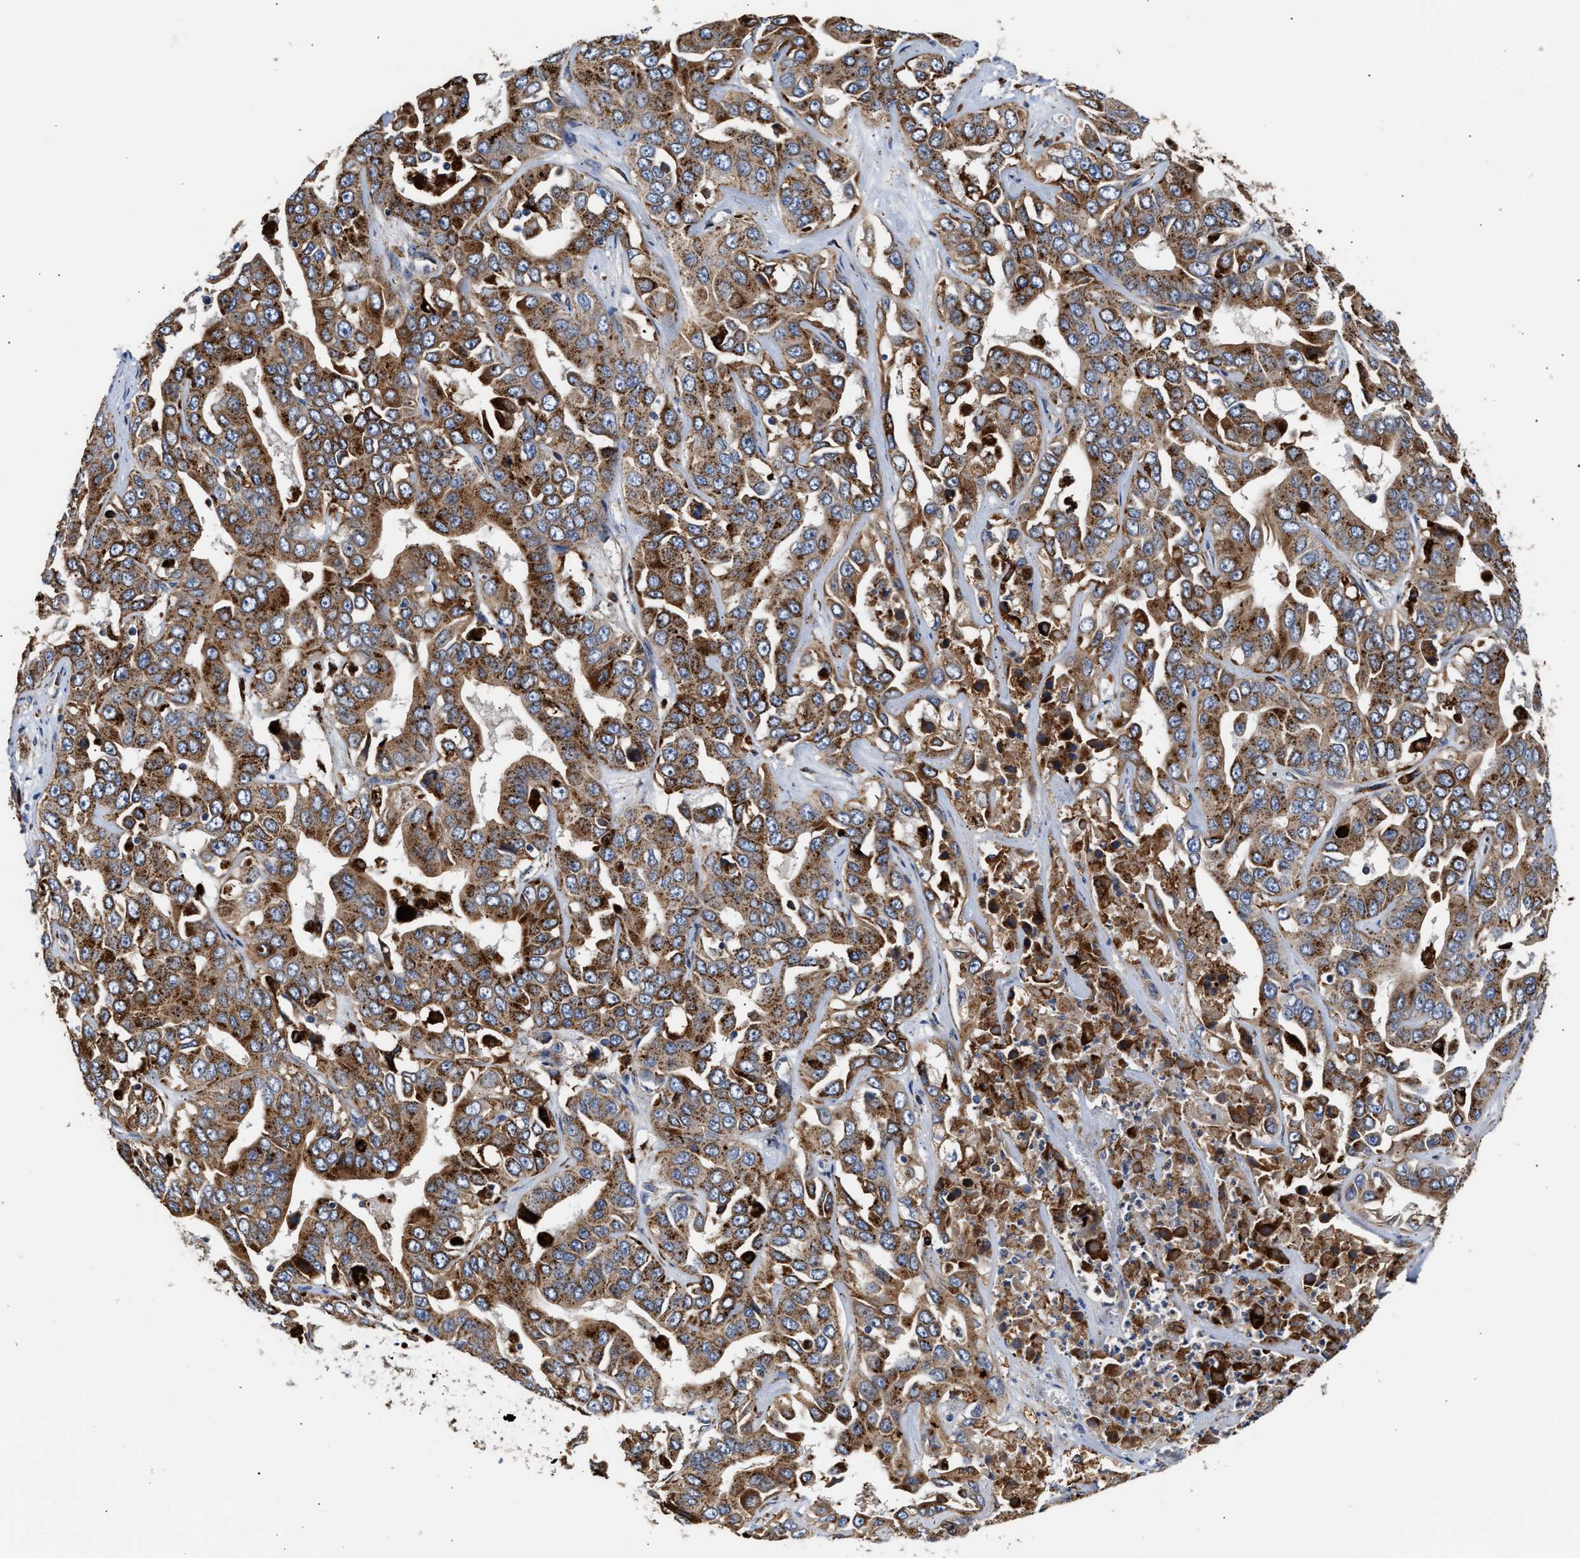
{"staining": {"intensity": "strong", "quantity": ">75%", "location": "cytoplasmic/membranous"}, "tissue": "liver cancer", "cell_type": "Tumor cells", "image_type": "cancer", "snomed": [{"axis": "morphology", "description": "Cholangiocarcinoma"}, {"axis": "topography", "description": "Liver"}], "caption": "The immunohistochemical stain shows strong cytoplasmic/membranous positivity in tumor cells of liver cancer tissue.", "gene": "CCDC146", "patient": {"sex": "female", "age": 52}}